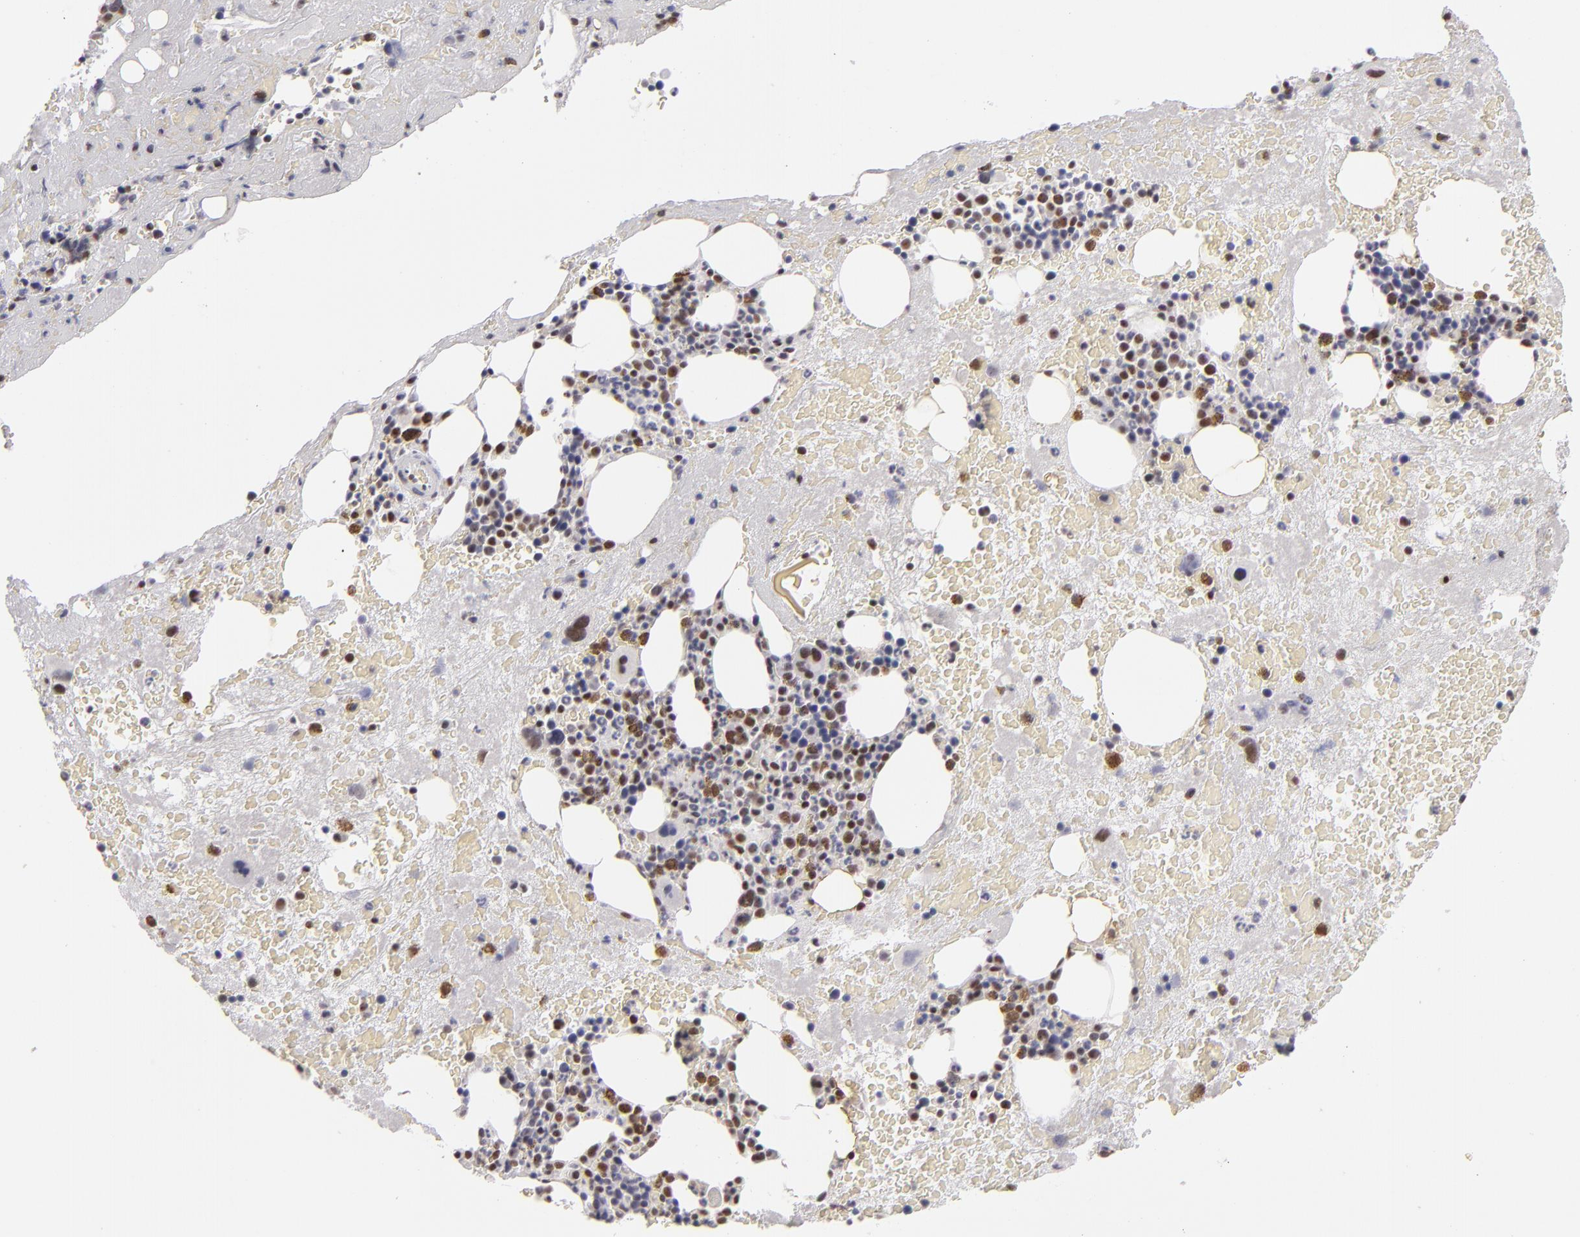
{"staining": {"intensity": "moderate", "quantity": "25%-75%", "location": "nuclear"}, "tissue": "bone marrow", "cell_type": "Hematopoietic cells", "image_type": "normal", "snomed": [{"axis": "morphology", "description": "Normal tissue, NOS"}, {"axis": "topography", "description": "Bone marrow"}], "caption": "Immunohistochemical staining of unremarkable human bone marrow shows moderate nuclear protein positivity in approximately 25%-75% of hematopoietic cells.", "gene": "DAXX", "patient": {"sex": "male", "age": 76}}